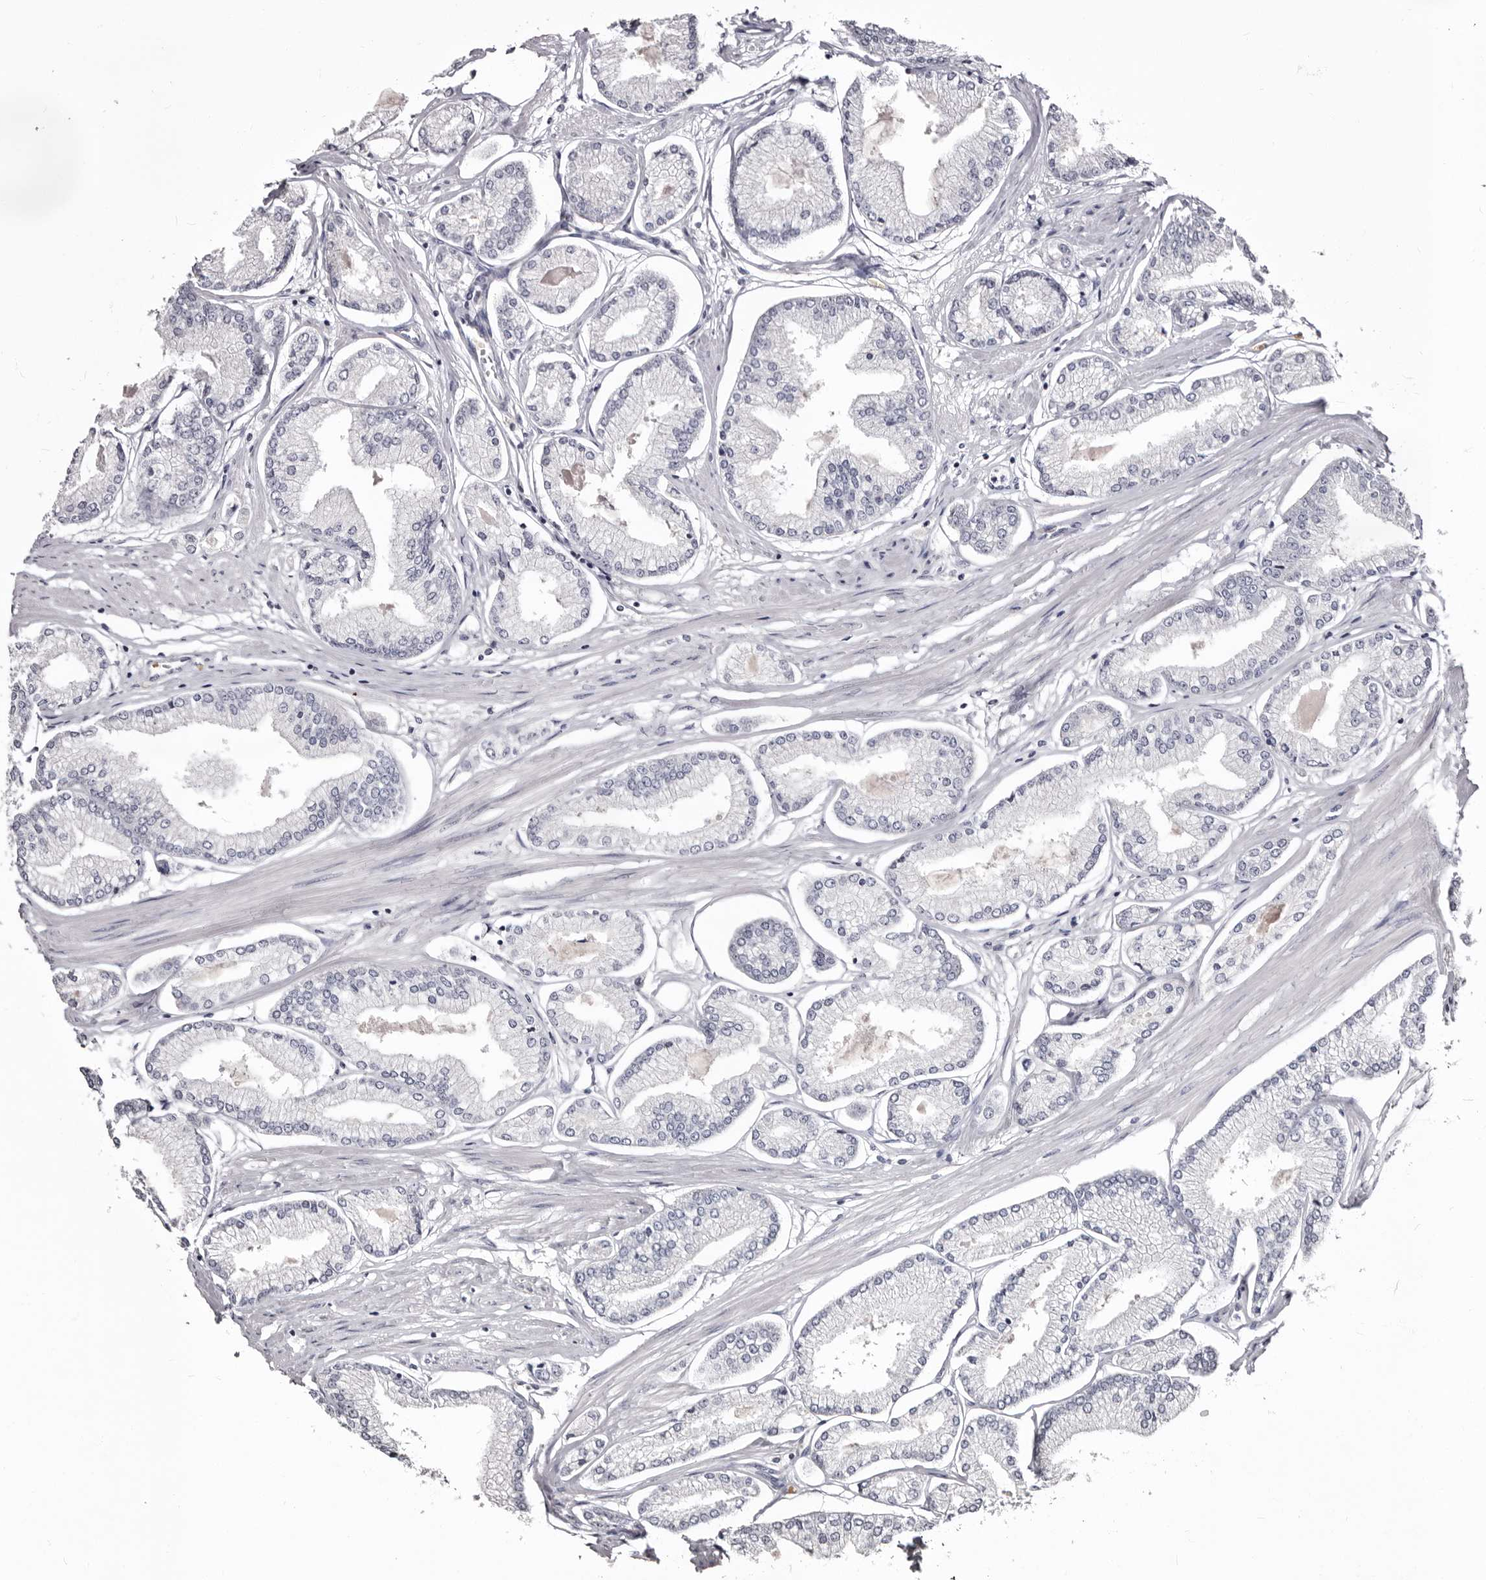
{"staining": {"intensity": "negative", "quantity": "none", "location": "none"}, "tissue": "prostate cancer", "cell_type": "Tumor cells", "image_type": "cancer", "snomed": [{"axis": "morphology", "description": "Adenocarcinoma, Low grade"}, {"axis": "topography", "description": "Prostate"}], "caption": "An immunohistochemistry (IHC) photomicrograph of adenocarcinoma (low-grade) (prostate) is shown. There is no staining in tumor cells of adenocarcinoma (low-grade) (prostate).", "gene": "BPGM", "patient": {"sex": "male", "age": 52}}